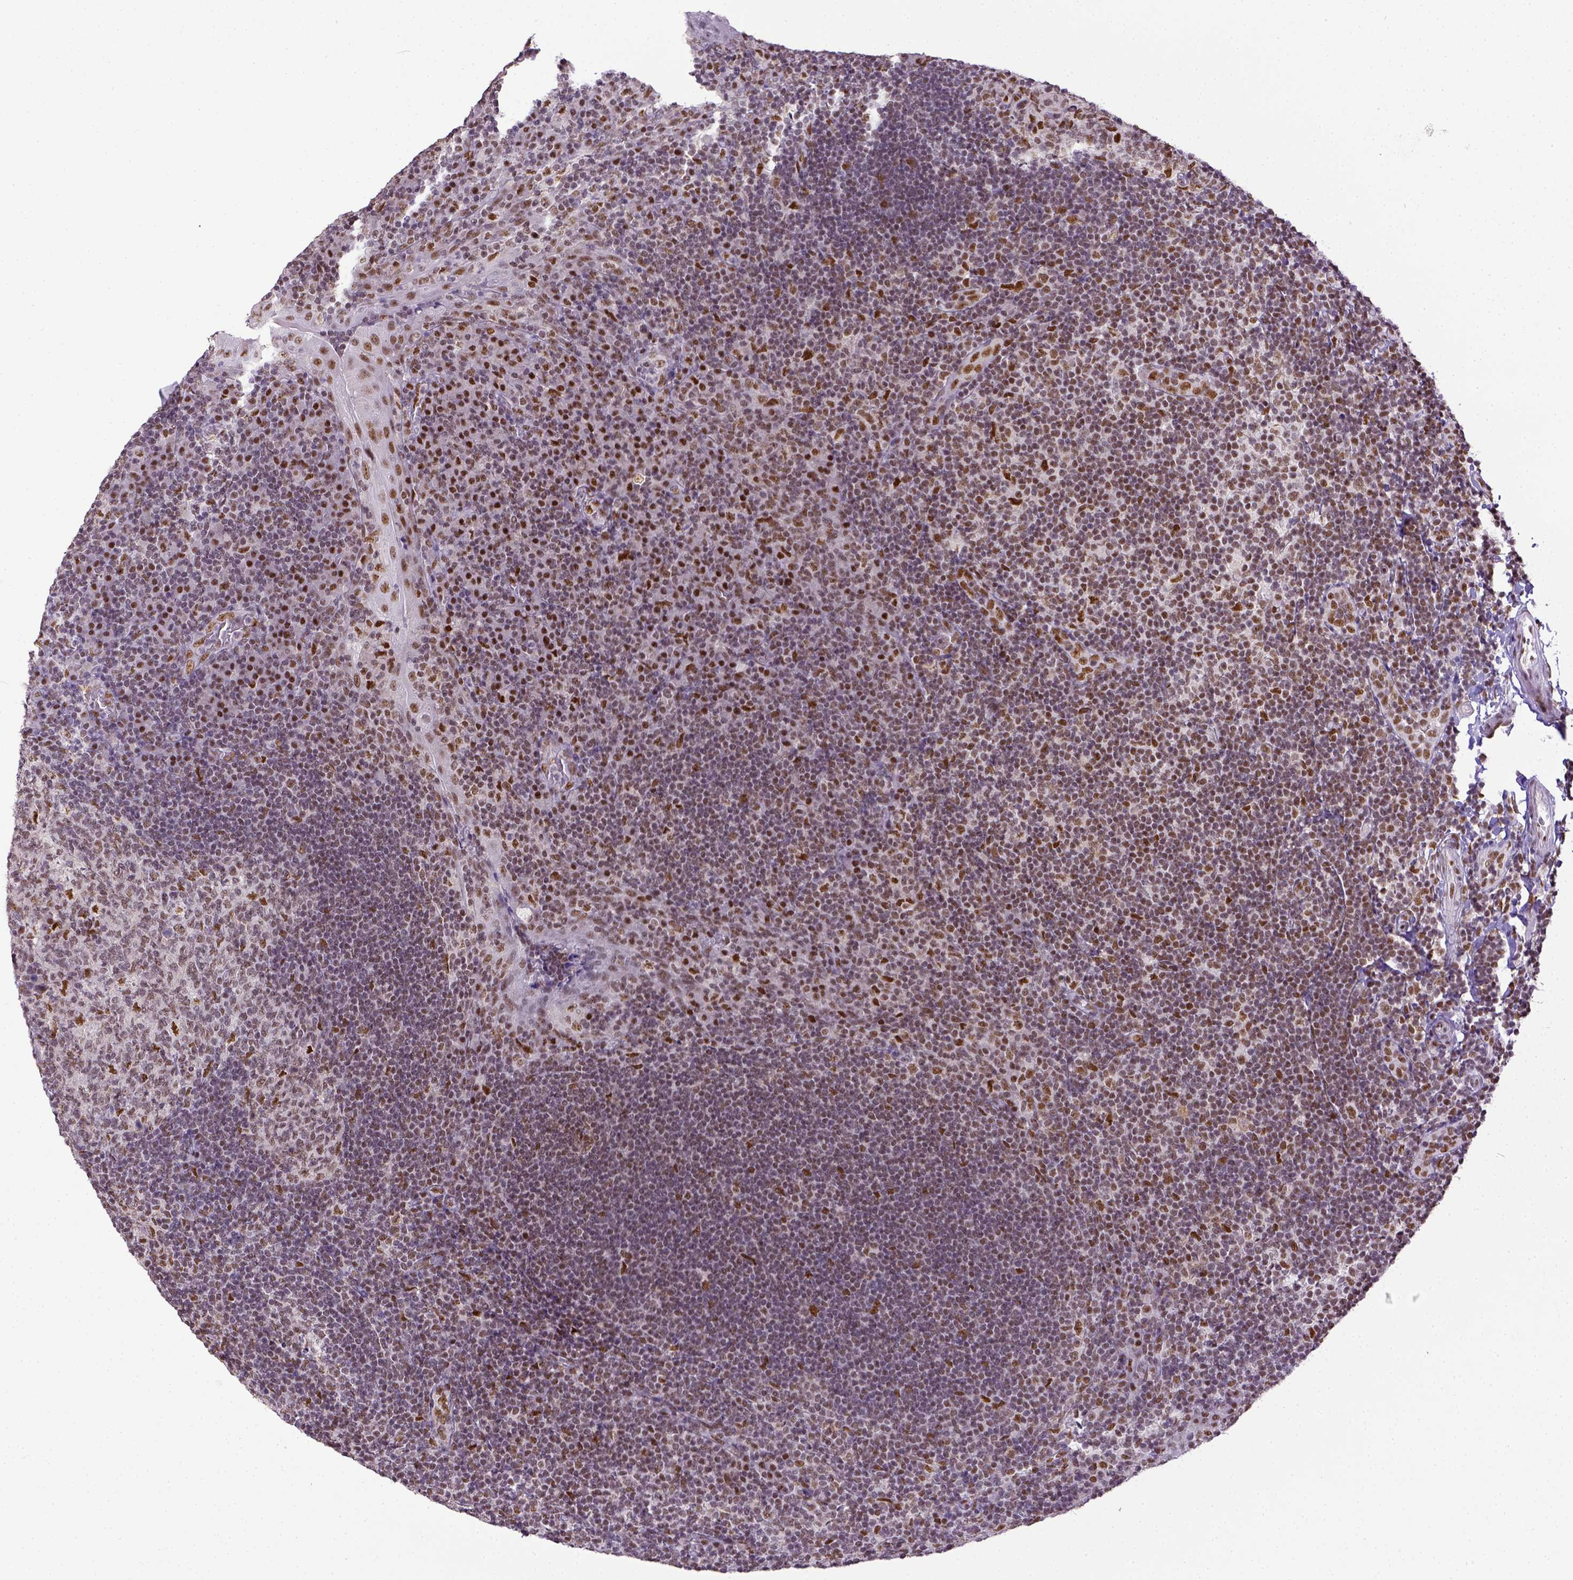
{"staining": {"intensity": "moderate", "quantity": ">75%", "location": "nuclear"}, "tissue": "tonsil", "cell_type": "Germinal center cells", "image_type": "normal", "snomed": [{"axis": "morphology", "description": "Normal tissue, NOS"}, {"axis": "topography", "description": "Tonsil"}], "caption": "About >75% of germinal center cells in benign human tonsil exhibit moderate nuclear protein staining as visualized by brown immunohistochemical staining.", "gene": "ERCC1", "patient": {"sex": "male", "age": 17}}